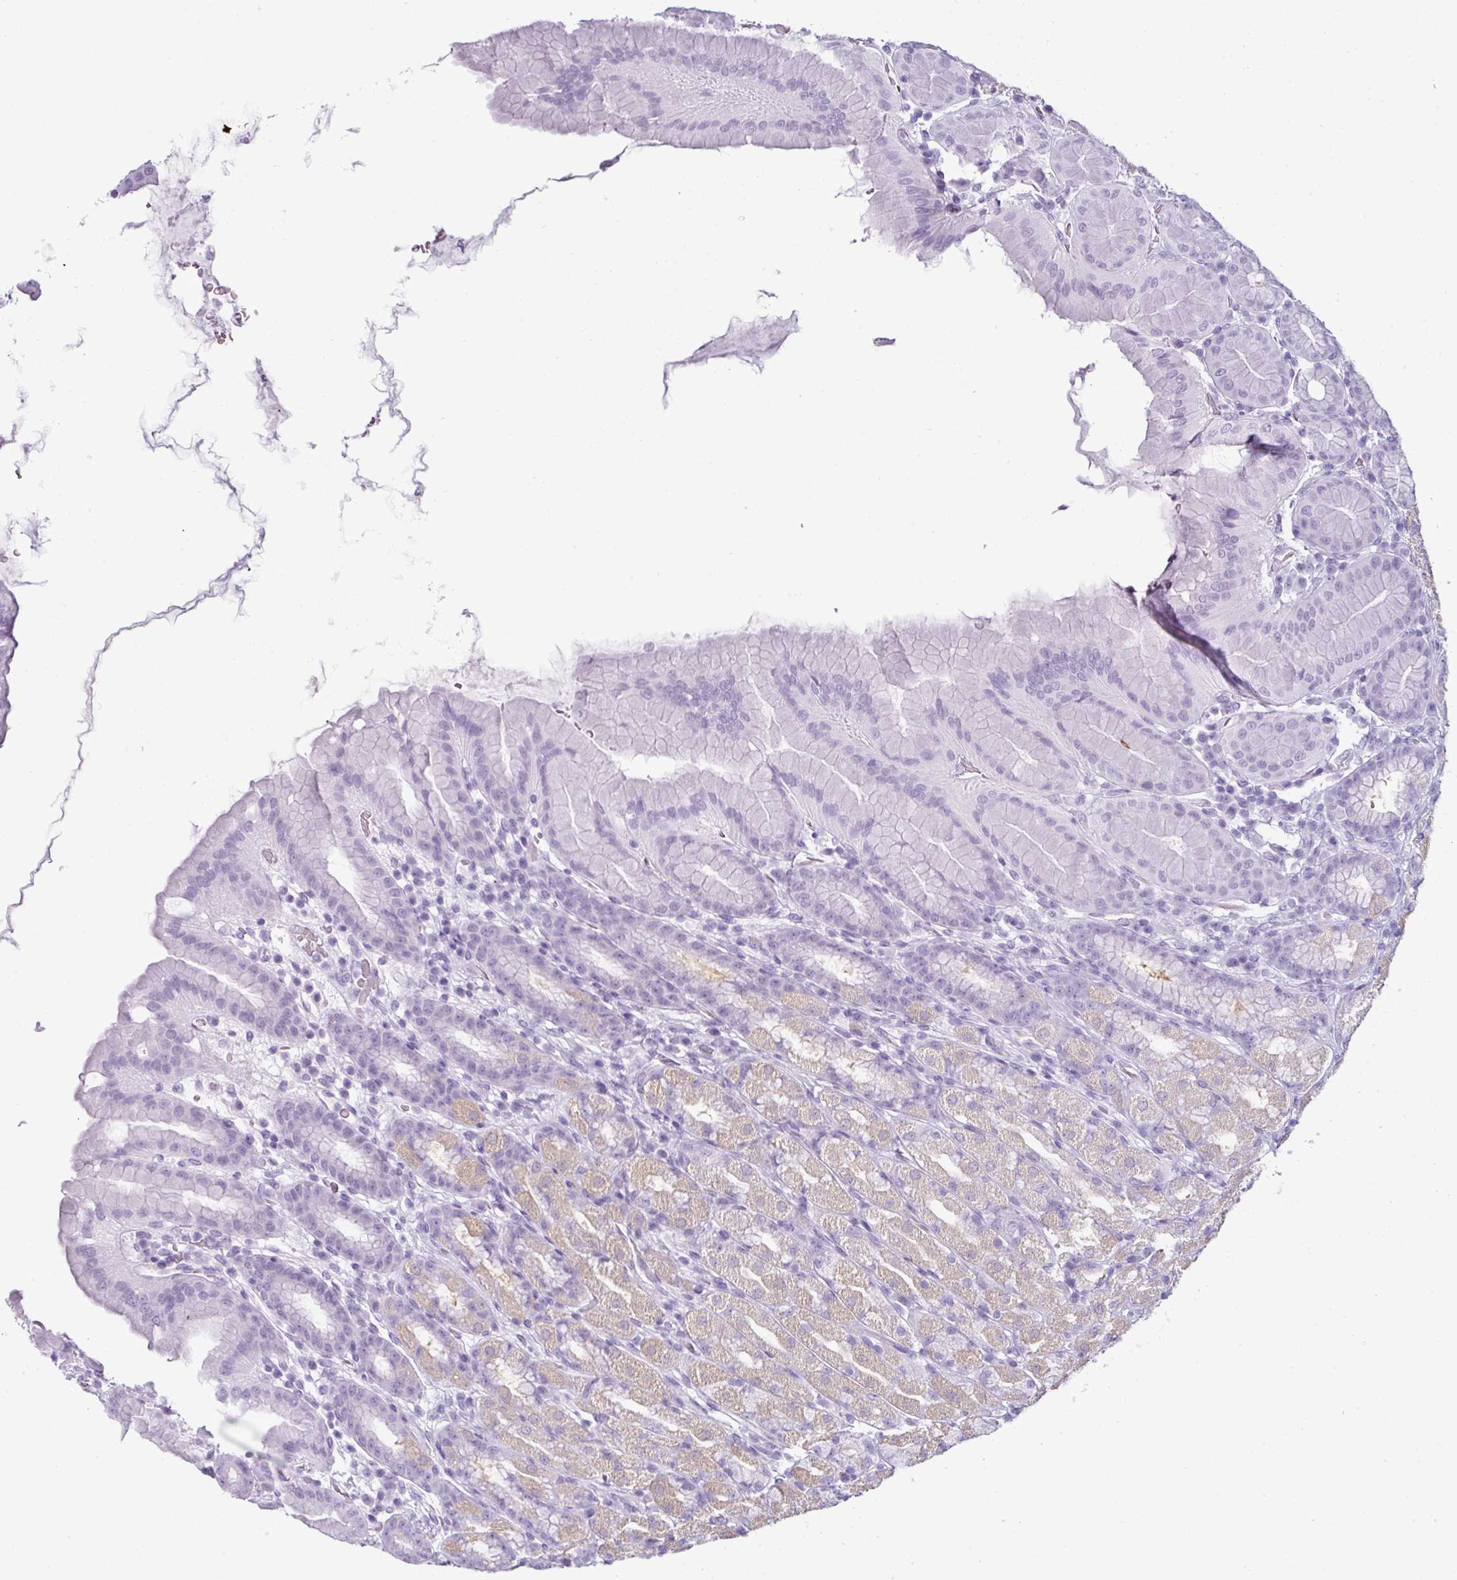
{"staining": {"intensity": "weak", "quantity": "25%-75%", "location": "cytoplasmic/membranous"}, "tissue": "stomach", "cell_type": "Glandular cells", "image_type": "normal", "snomed": [{"axis": "morphology", "description": "Normal tissue, NOS"}, {"axis": "topography", "description": "Stomach, upper"}, {"axis": "topography", "description": "Stomach"}], "caption": "Glandular cells exhibit weak cytoplasmic/membranous positivity in about 25%-75% of cells in unremarkable stomach.", "gene": "SCT", "patient": {"sex": "male", "age": 68}}